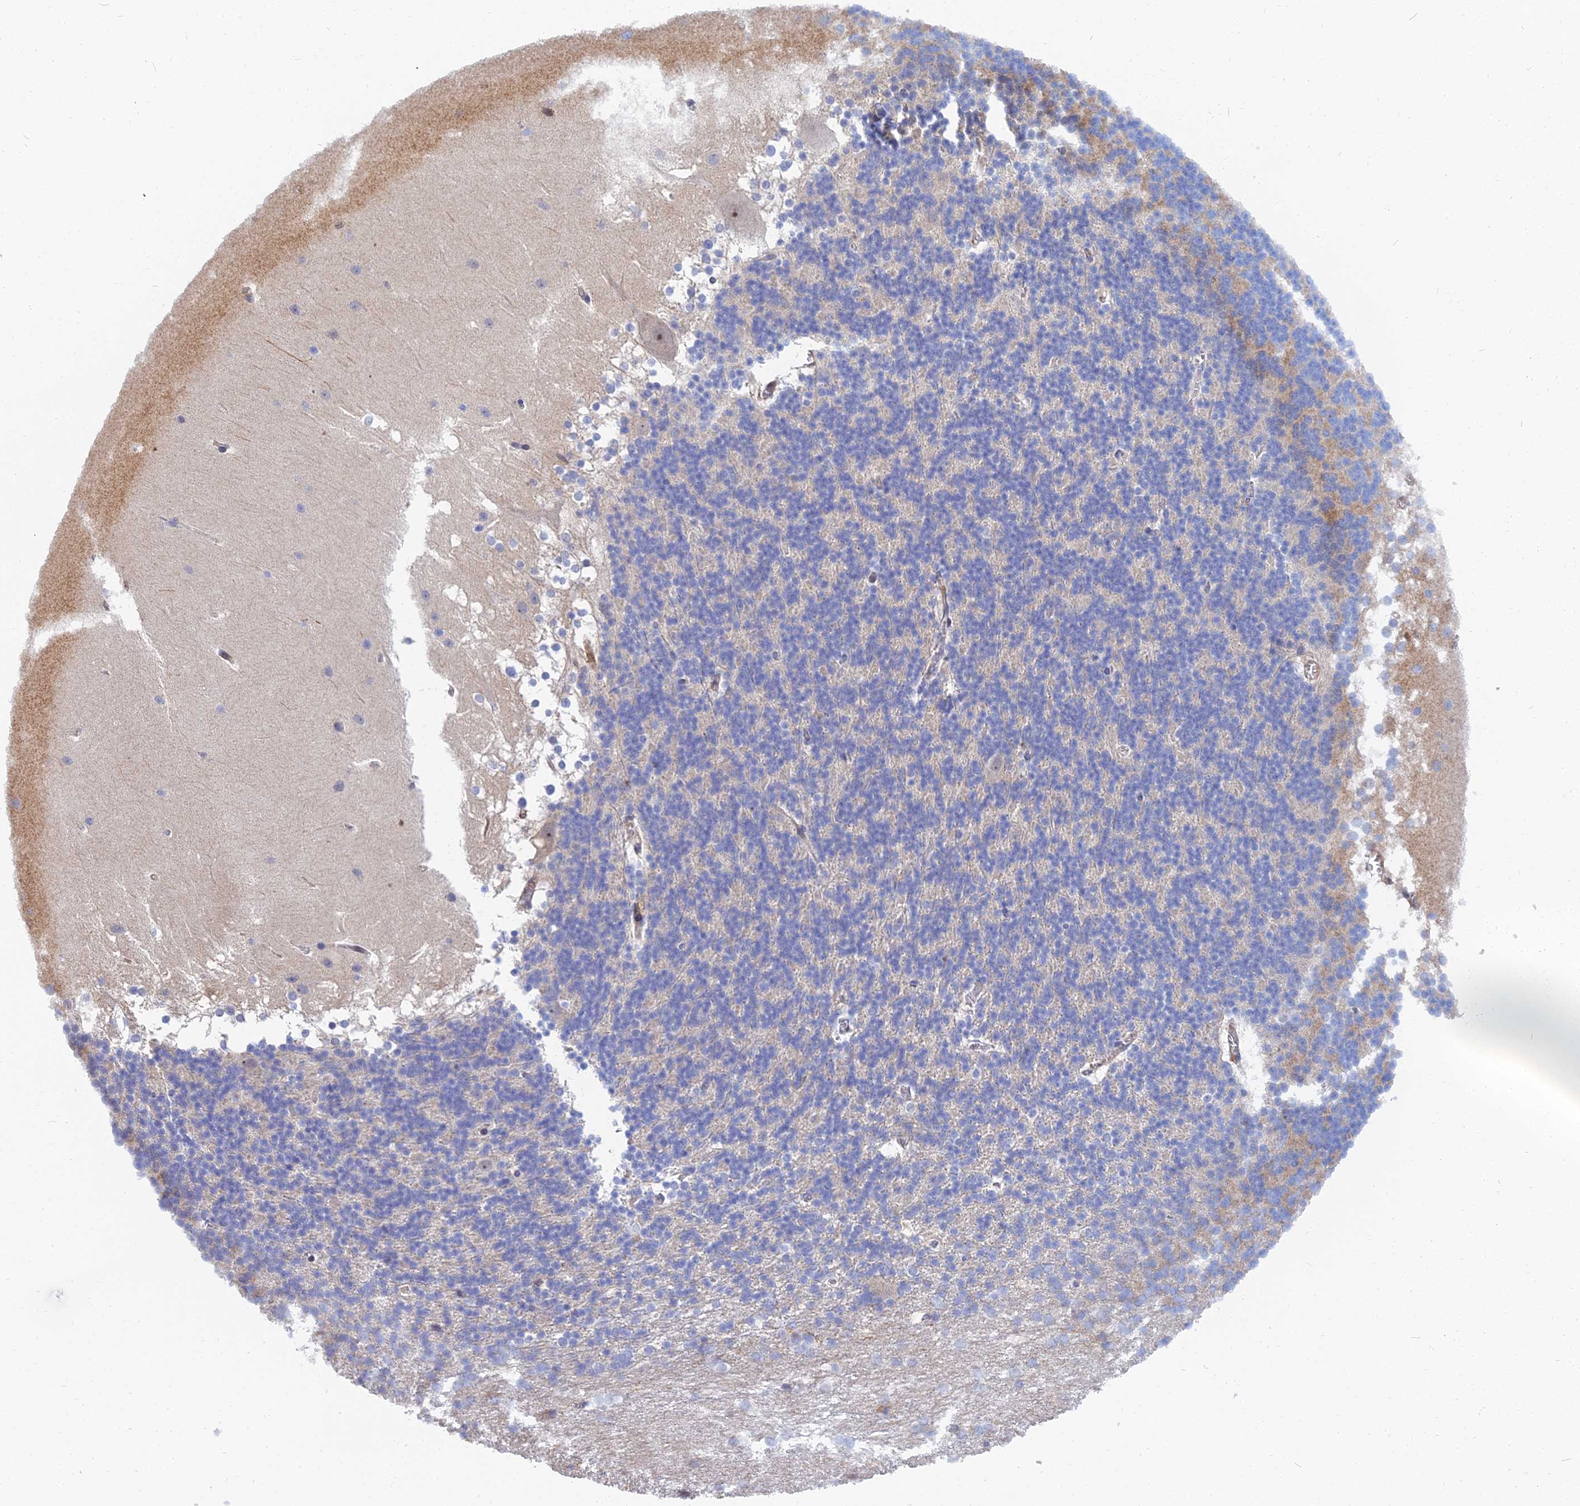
{"staining": {"intensity": "negative", "quantity": "none", "location": "none"}, "tissue": "cerebellum", "cell_type": "Cells in granular layer", "image_type": "normal", "snomed": [{"axis": "morphology", "description": "Normal tissue, NOS"}, {"axis": "topography", "description": "Cerebellum"}], "caption": "Immunohistochemistry of unremarkable human cerebellum shows no staining in cells in granular layer.", "gene": "TRIM43B", "patient": {"sex": "female", "age": 19}}